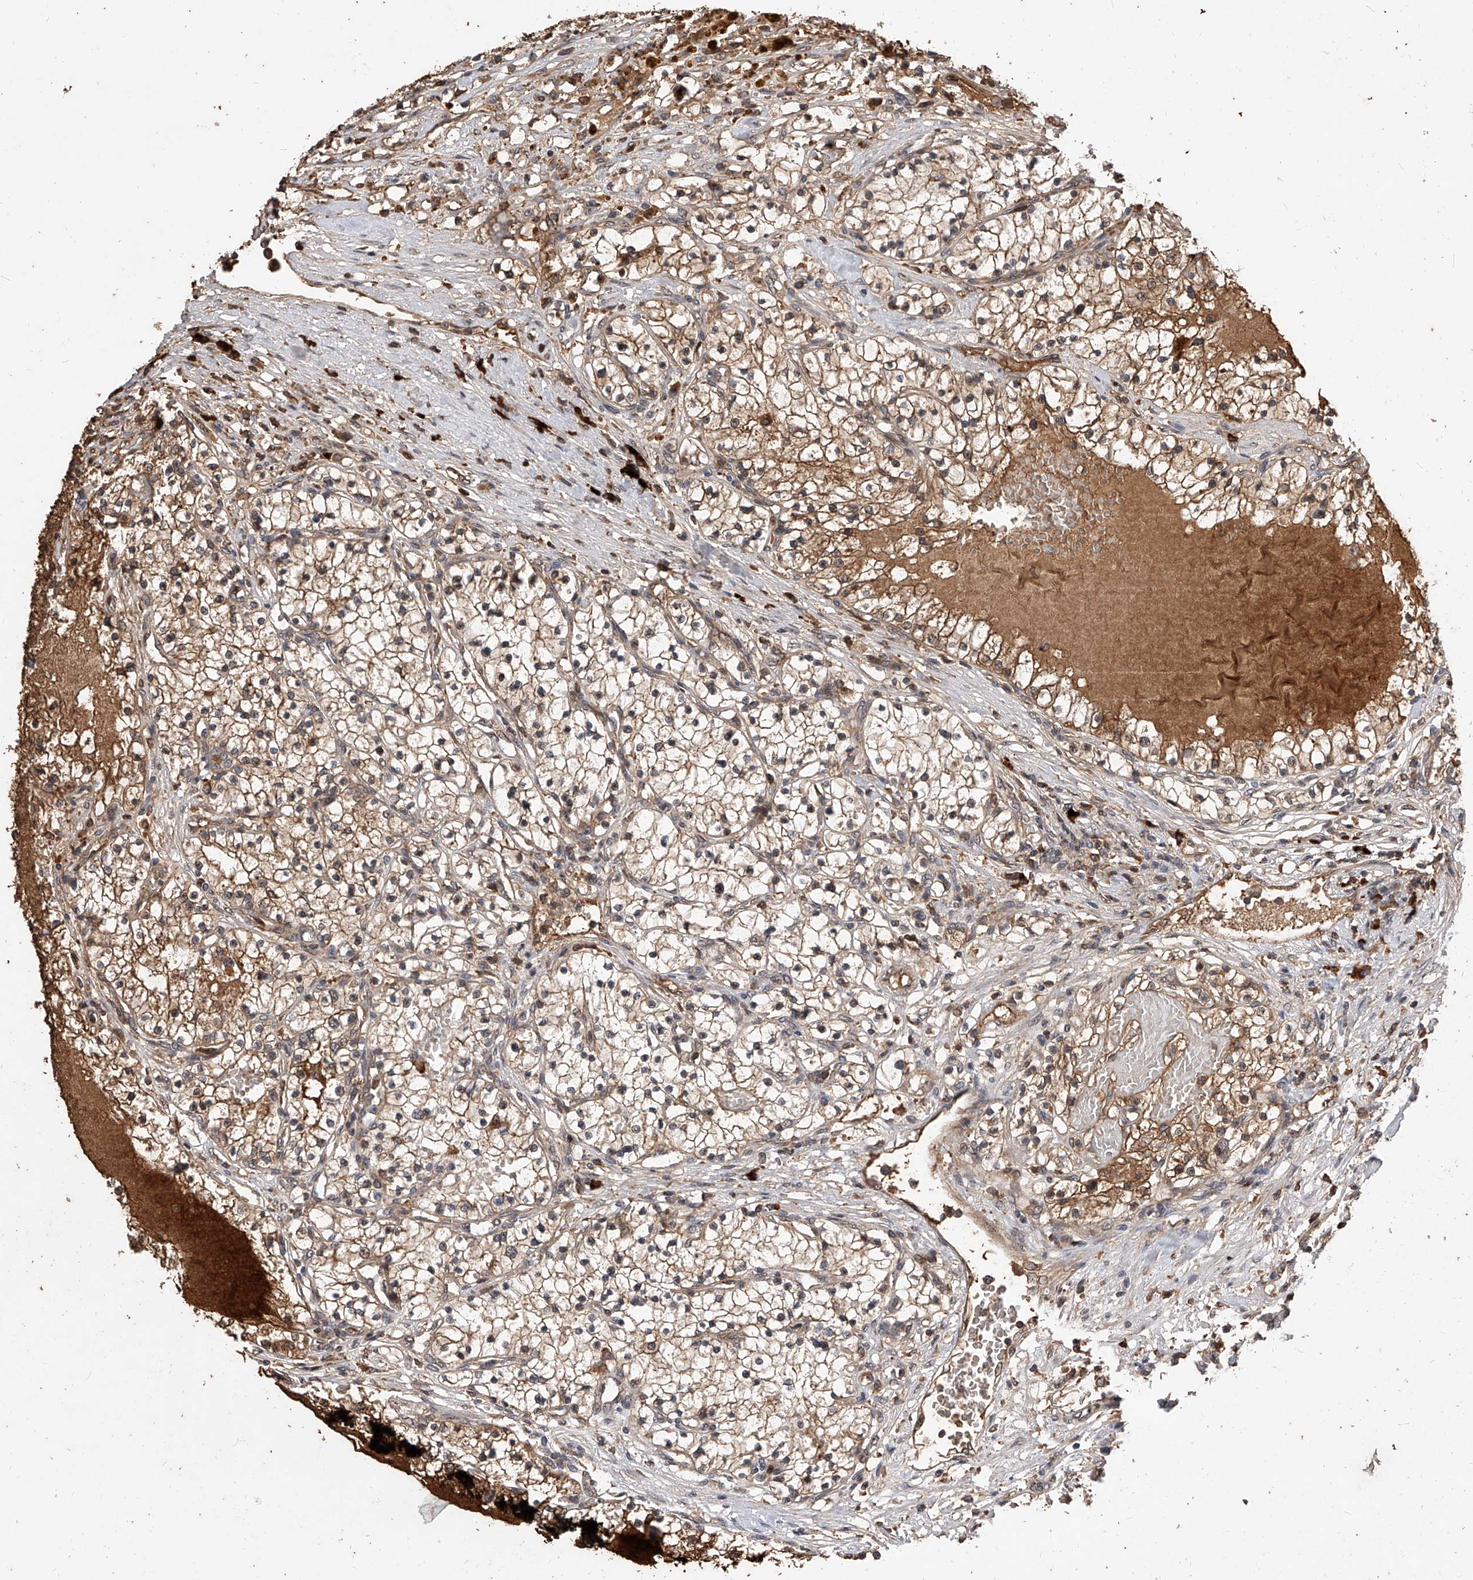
{"staining": {"intensity": "moderate", "quantity": ">75%", "location": "cytoplasmic/membranous"}, "tissue": "renal cancer", "cell_type": "Tumor cells", "image_type": "cancer", "snomed": [{"axis": "morphology", "description": "Normal tissue, NOS"}, {"axis": "morphology", "description": "Adenocarcinoma, NOS"}, {"axis": "topography", "description": "Kidney"}], "caption": "The image shows immunohistochemical staining of adenocarcinoma (renal). There is moderate cytoplasmic/membranous staining is identified in about >75% of tumor cells.", "gene": "CFAP410", "patient": {"sex": "male", "age": 68}}